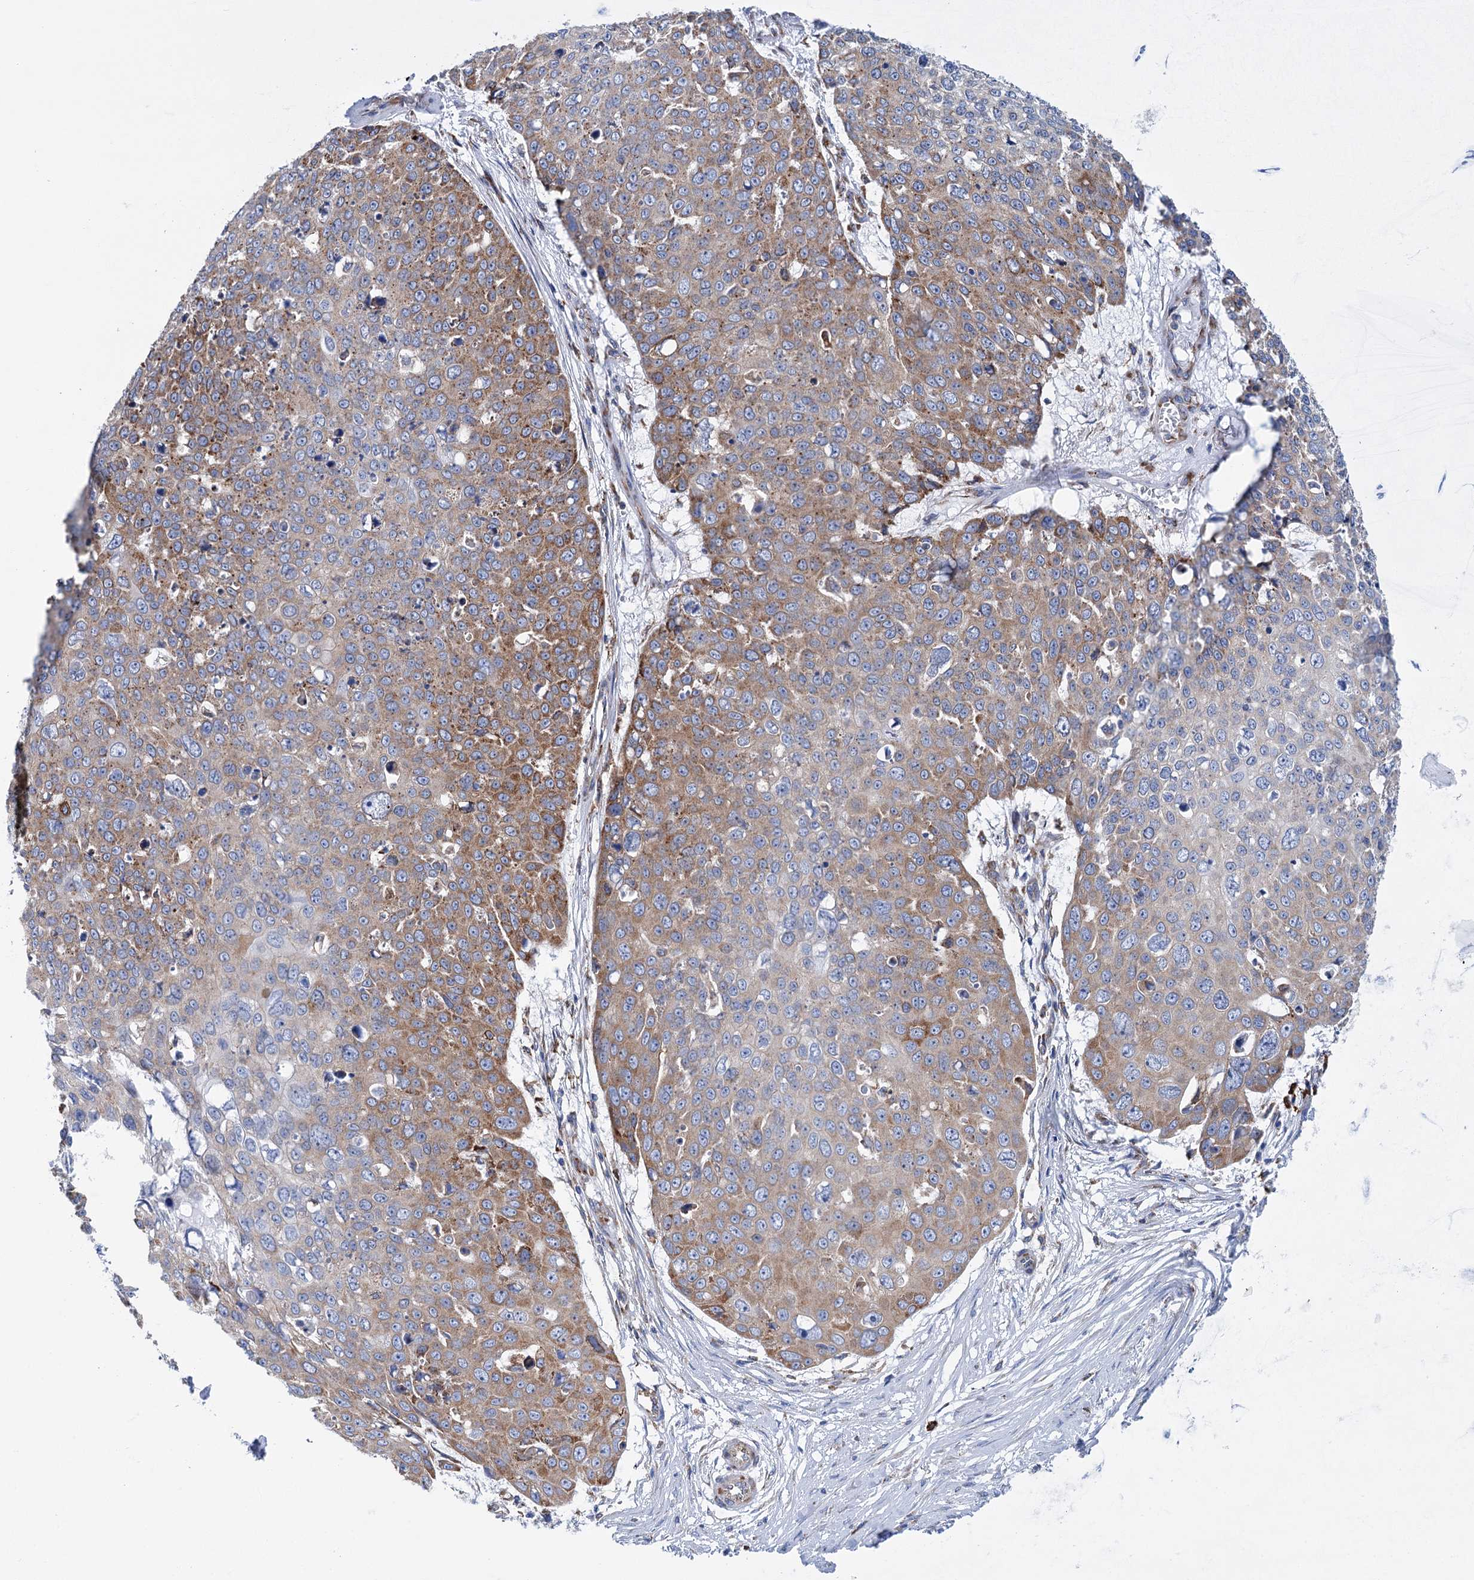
{"staining": {"intensity": "moderate", "quantity": ">75%", "location": "cytoplasmic/membranous"}, "tissue": "skin cancer", "cell_type": "Tumor cells", "image_type": "cancer", "snomed": [{"axis": "morphology", "description": "Squamous cell carcinoma, NOS"}, {"axis": "topography", "description": "Skin"}], "caption": "A micrograph showing moderate cytoplasmic/membranous positivity in approximately >75% of tumor cells in skin squamous cell carcinoma, as visualized by brown immunohistochemical staining.", "gene": "SHE", "patient": {"sex": "male", "age": 71}}